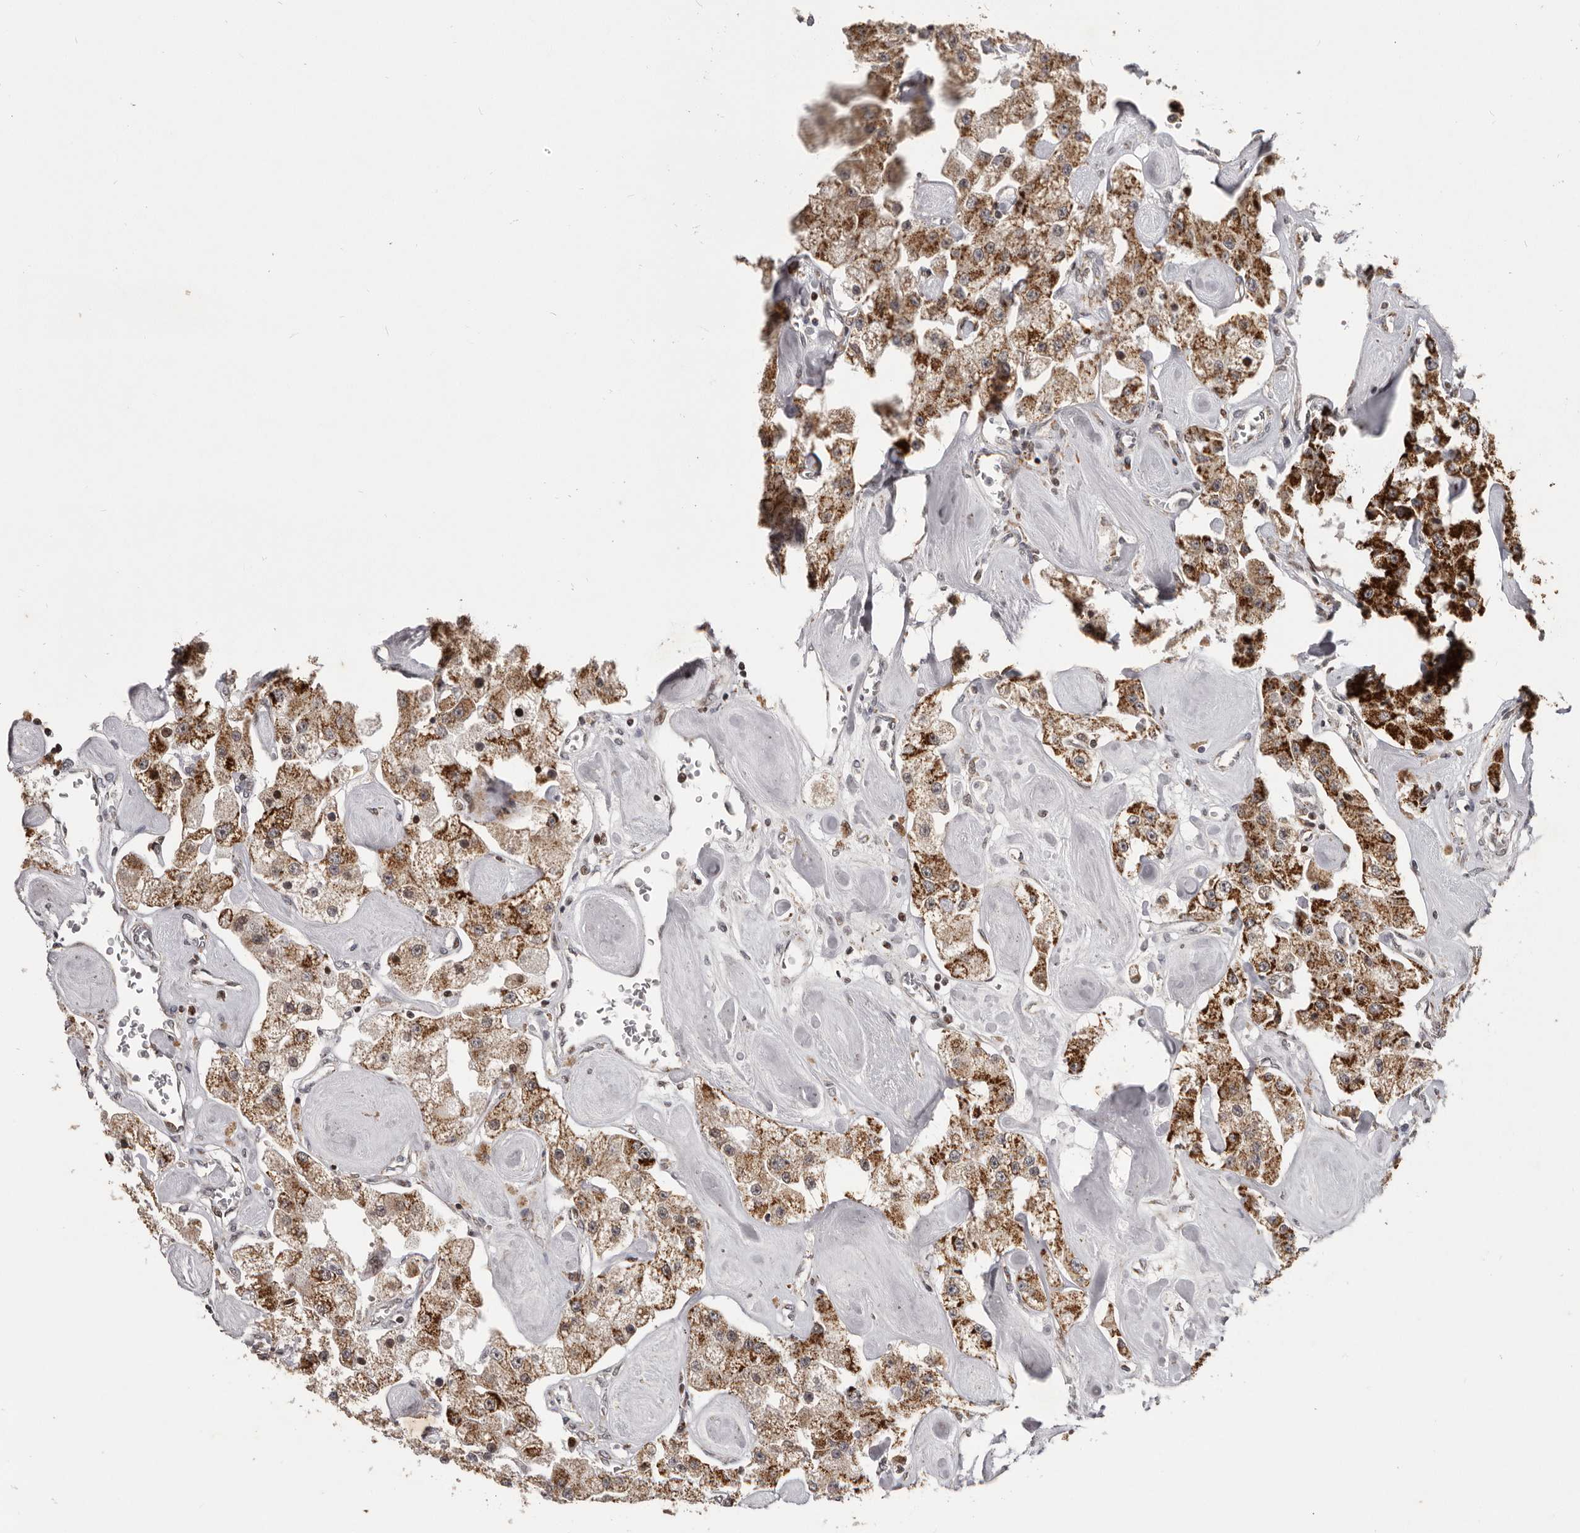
{"staining": {"intensity": "strong", "quantity": ">75%", "location": "cytoplasmic/membranous"}, "tissue": "carcinoid", "cell_type": "Tumor cells", "image_type": "cancer", "snomed": [{"axis": "morphology", "description": "Carcinoid, malignant, NOS"}, {"axis": "topography", "description": "Pancreas"}], "caption": "Protein expression analysis of human carcinoid reveals strong cytoplasmic/membranous staining in about >75% of tumor cells.", "gene": "C17orf99", "patient": {"sex": "male", "age": 41}}